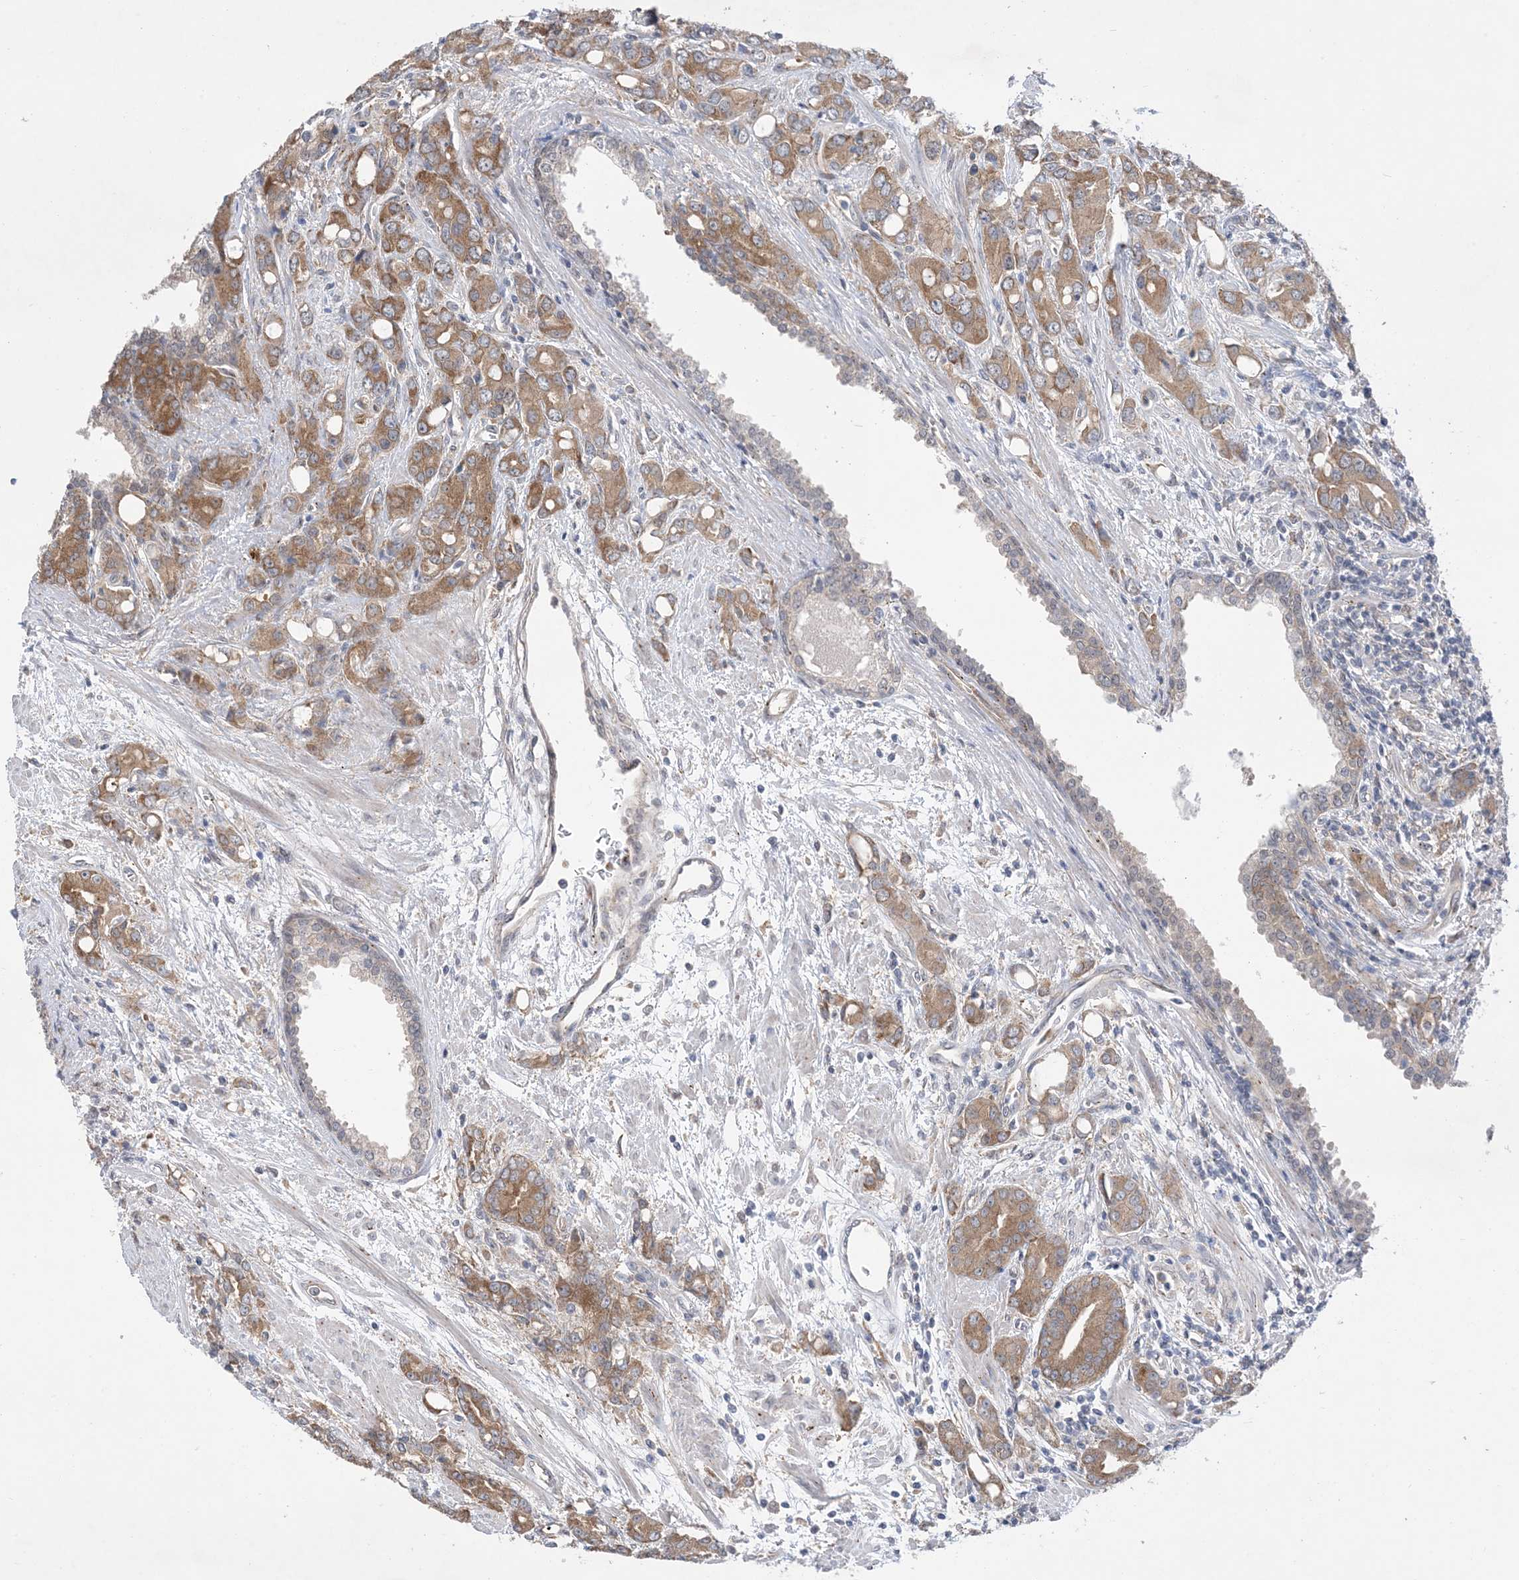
{"staining": {"intensity": "moderate", "quantity": ">75%", "location": "cytoplasmic/membranous"}, "tissue": "prostate cancer", "cell_type": "Tumor cells", "image_type": "cancer", "snomed": [{"axis": "morphology", "description": "Adenocarcinoma, High grade"}, {"axis": "topography", "description": "Prostate"}], "caption": "Immunohistochemical staining of human prostate cancer (high-grade adenocarcinoma) shows medium levels of moderate cytoplasmic/membranous protein expression in approximately >75% of tumor cells.", "gene": "EHBP1", "patient": {"sex": "male", "age": 62}}